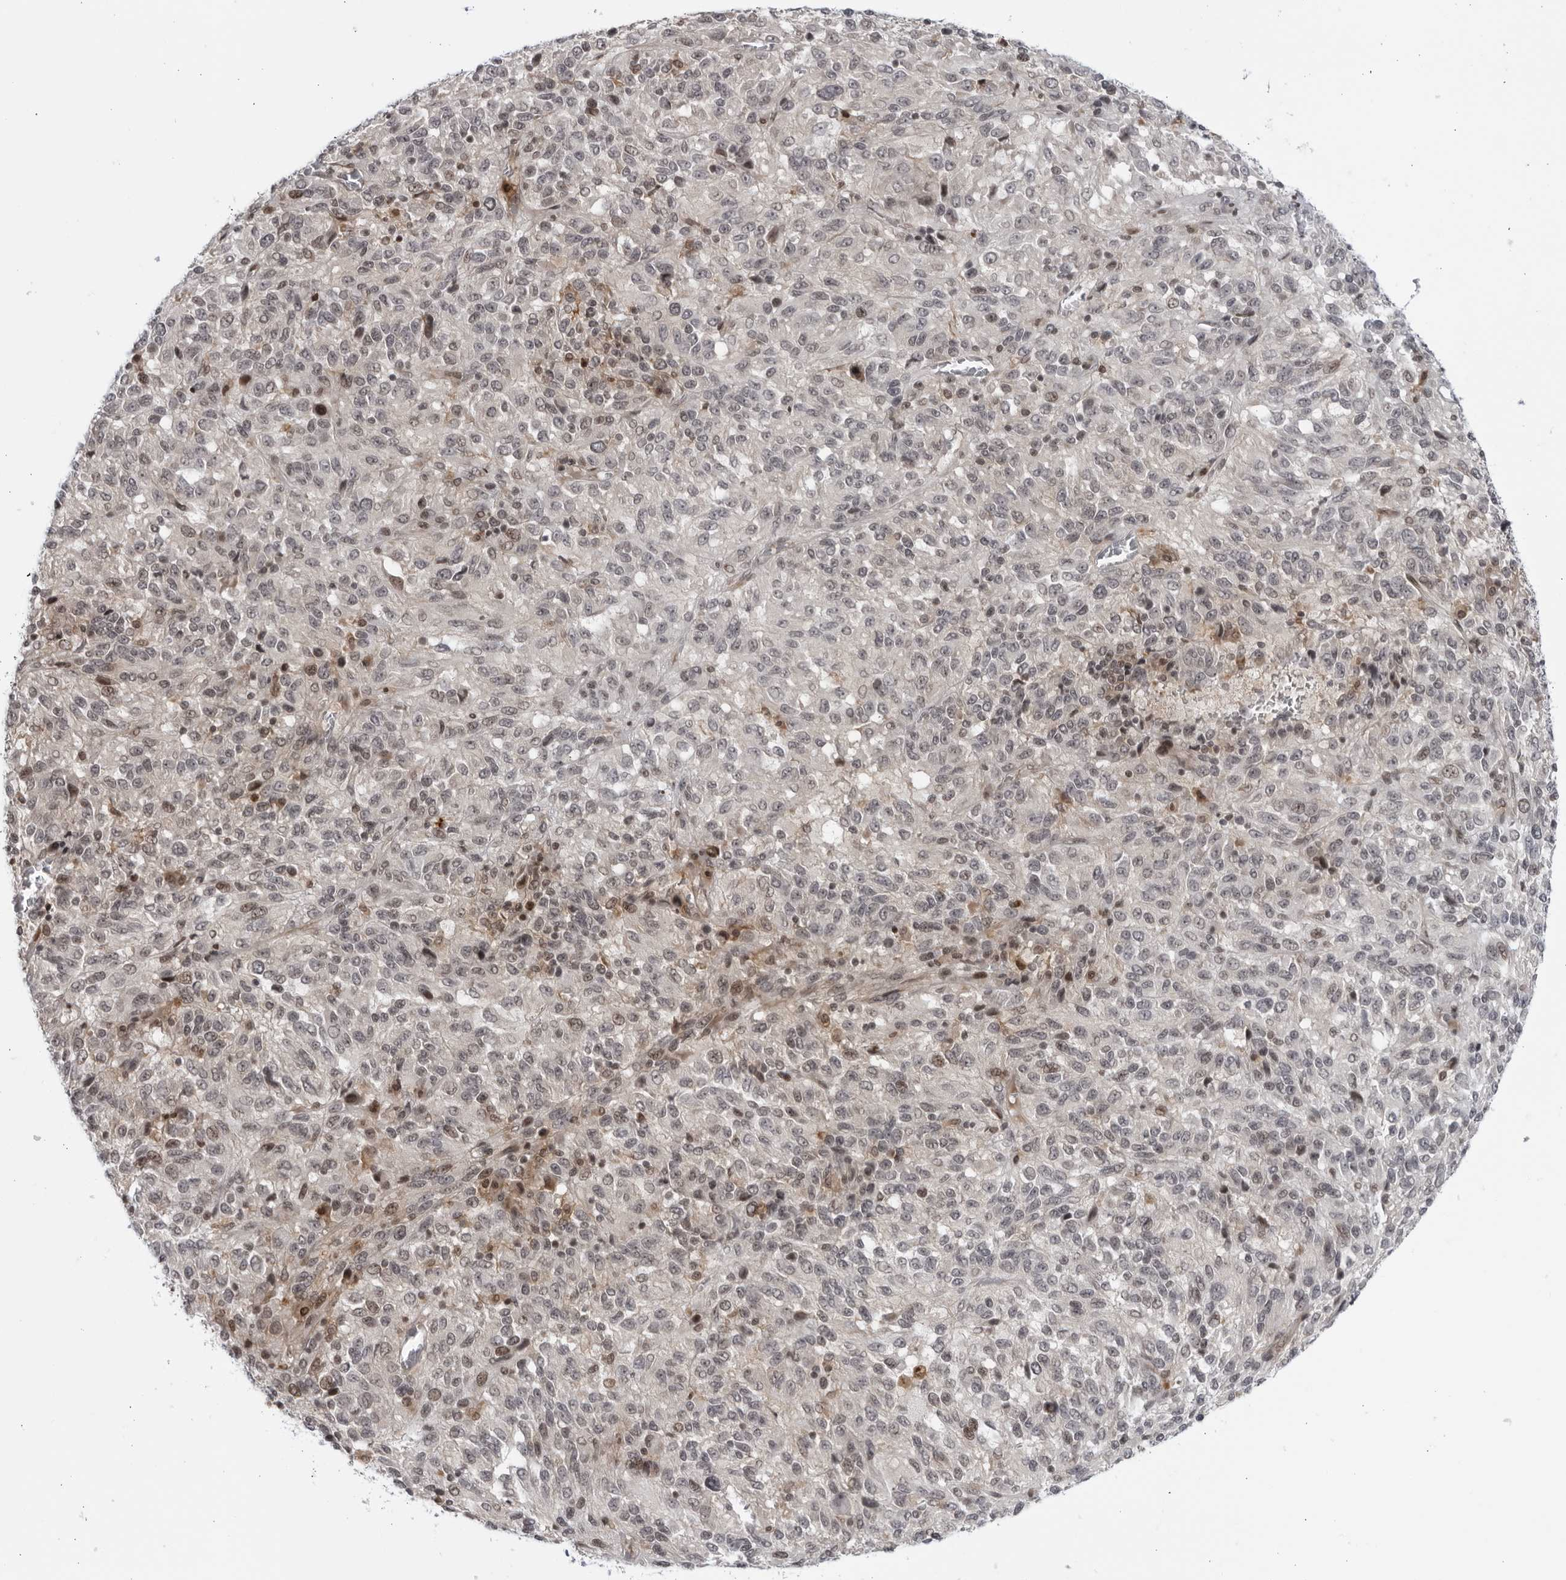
{"staining": {"intensity": "negative", "quantity": "none", "location": "none"}, "tissue": "melanoma", "cell_type": "Tumor cells", "image_type": "cancer", "snomed": [{"axis": "morphology", "description": "Malignant melanoma, Metastatic site"}, {"axis": "topography", "description": "Lung"}], "caption": "IHC histopathology image of neoplastic tissue: human melanoma stained with DAB exhibits no significant protein expression in tumor cells.", "gene": "DTL", "patient": {"sex": "male", "age": 64}}